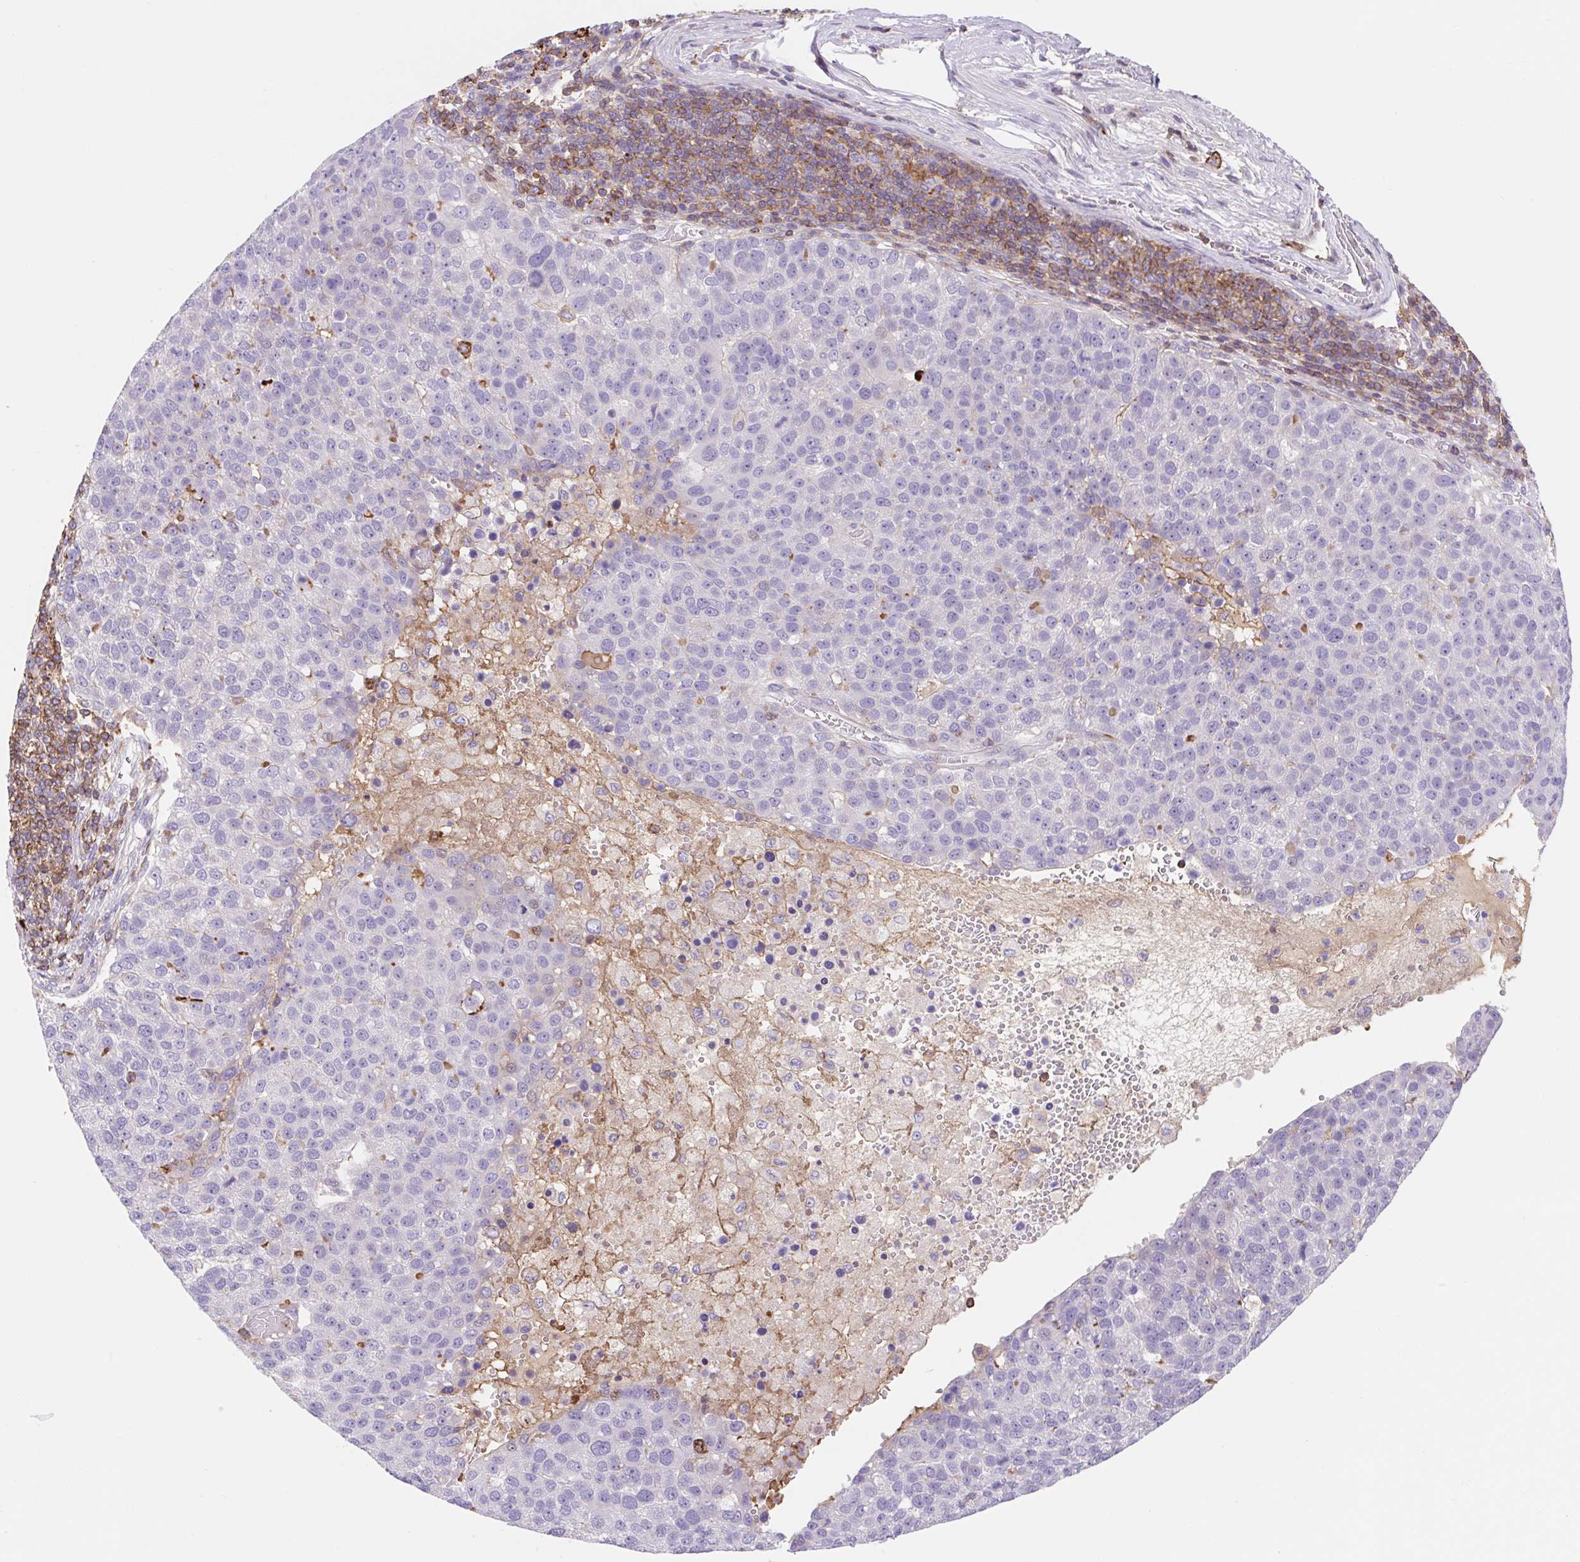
{"staining": {"intensity": "negative", "quantity": "none", "location": "none"}, "tissue": "pancreatic cancer", "cell_type": "Tumor cells", "image_type": "cancer", "snomed": [{"axis": "morphology", "description": "Adenocarcinoma, NOS"}, {"axis": "topography", "description": "Pancreas"}], "caption": "DAB immunohistochemical staining of adenocarcinoma (pancreatic) shows no significant positivity in tumor cells.", "gene": "TPRG1", "patient": {"sex": "female", "age": 61}}